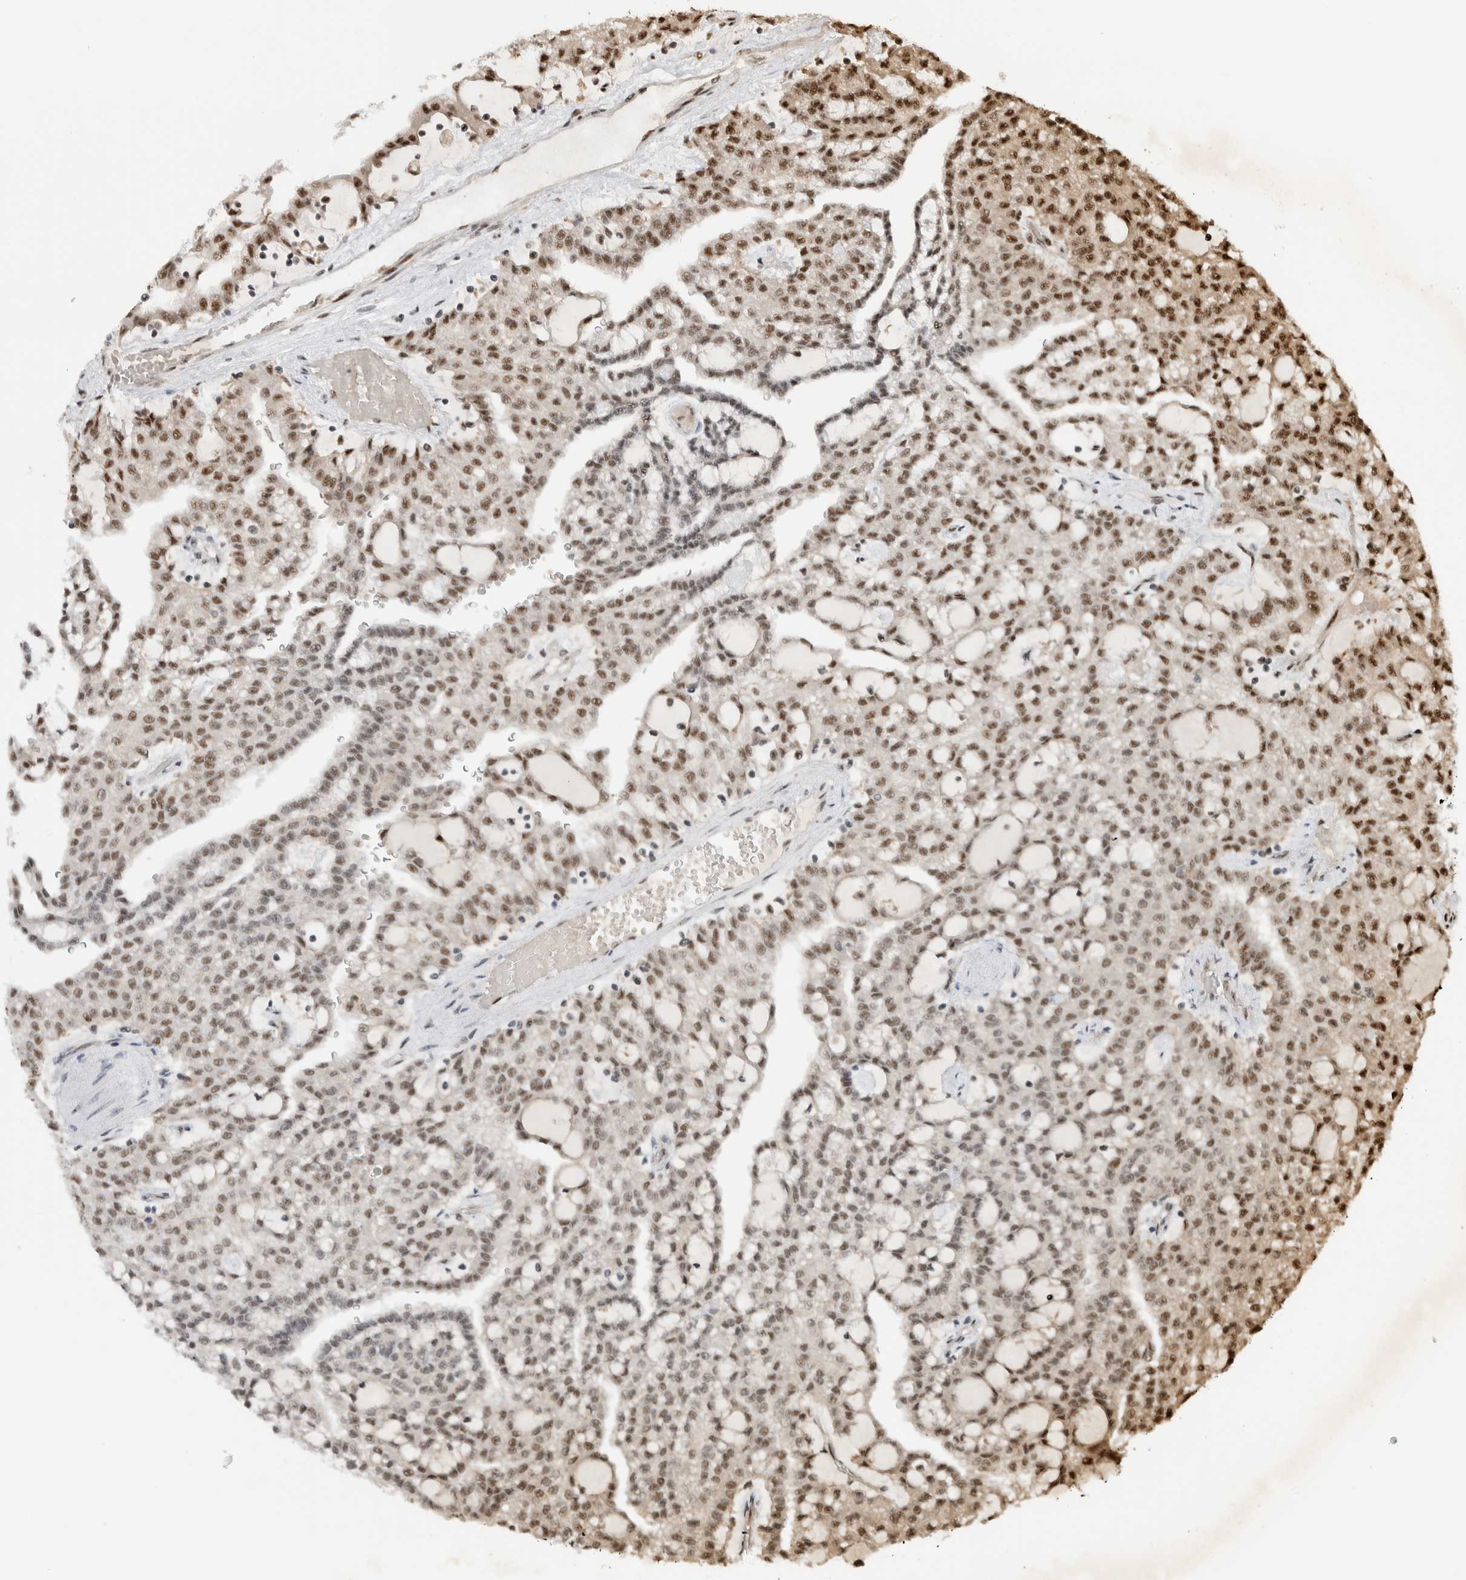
{"staining": {"intensity": "strong", "quantity": "<25%", "location": "nuclear"}, "tissue": "renal cancer", "cell_type": "Tumor cells", "image_type": "cancer", "snomed": [{"axis": "morphology", "description": "Adenocarcinoma, NOS"}, {"axis": "topography", "description": "Kidney"}], "caption": "Protein analysis of renal cancer (adenocarcinoma) tissue demonstrates strong nuclear positivity in approximately <25% of tumor cells. Immunohistochemistry (ihc) stains the protein of interest in brown and the nuclei are stained blue.", "gene": "NCAPG2", "patient": {"sex": "male", "age": 63}}